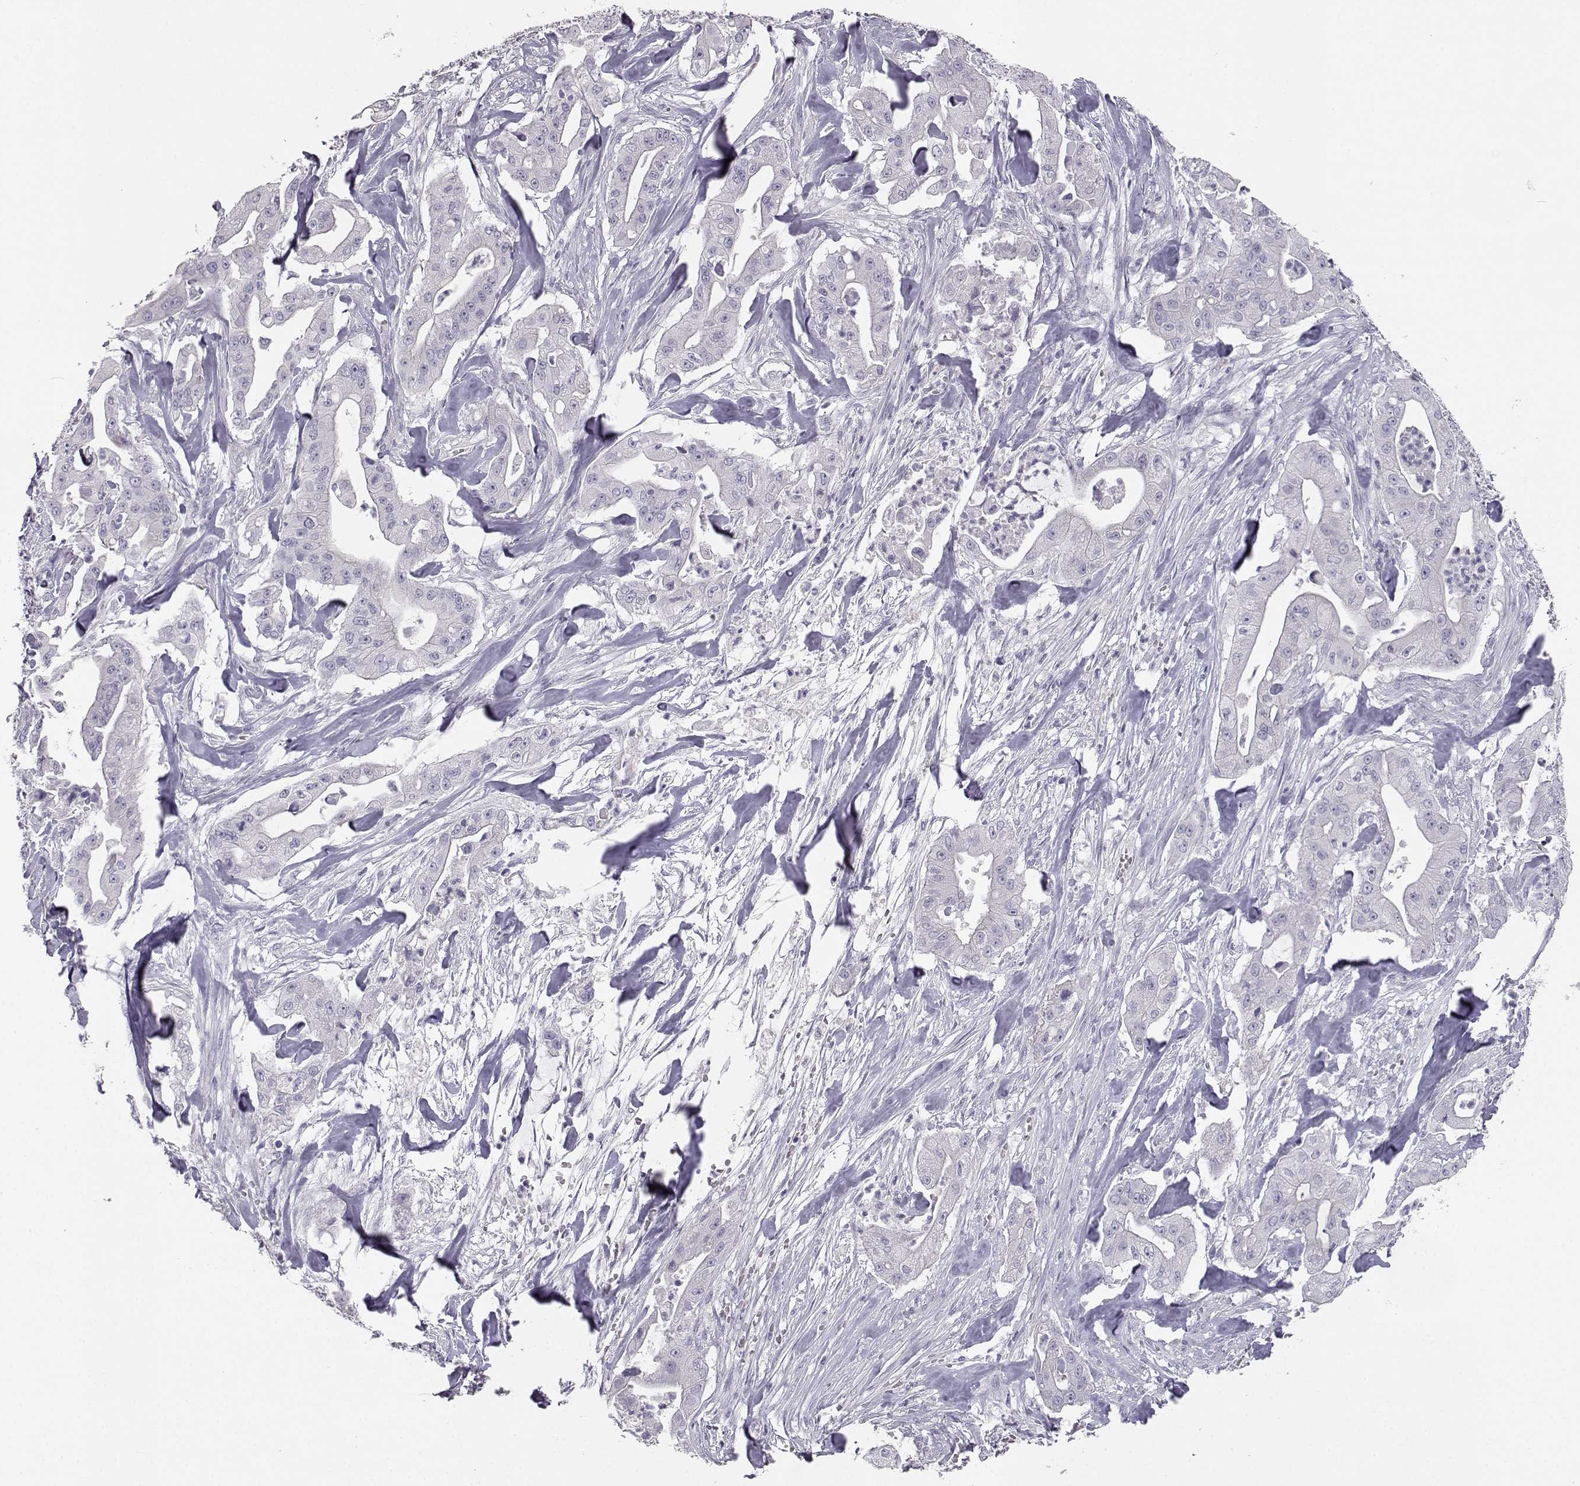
{"staining": {"intensity": "negative", "quantity": "none", "location": "none"}, "tissue": "pancreatic cancer", "cell_type": "Tumor cells", "image_type": "cancer", "snomed": [{"axis": "morphology", "description": "Normal tissue, NOS"}, {"axis": "morphology", "description": "Inflammation, NOS"}, {"axis": "morphology", "description": "Adenocarcinoma, NOS"}, {"axis": "topography", "description": "Pancreas"}], "caption": "A photomicrograph of pancreatic cancer (adenocarcinoma) stained for a protein displays no brown staining in tumor cells.", "gene": "MYCBPAP", "patient": {"sex": "male", "age": 57}}